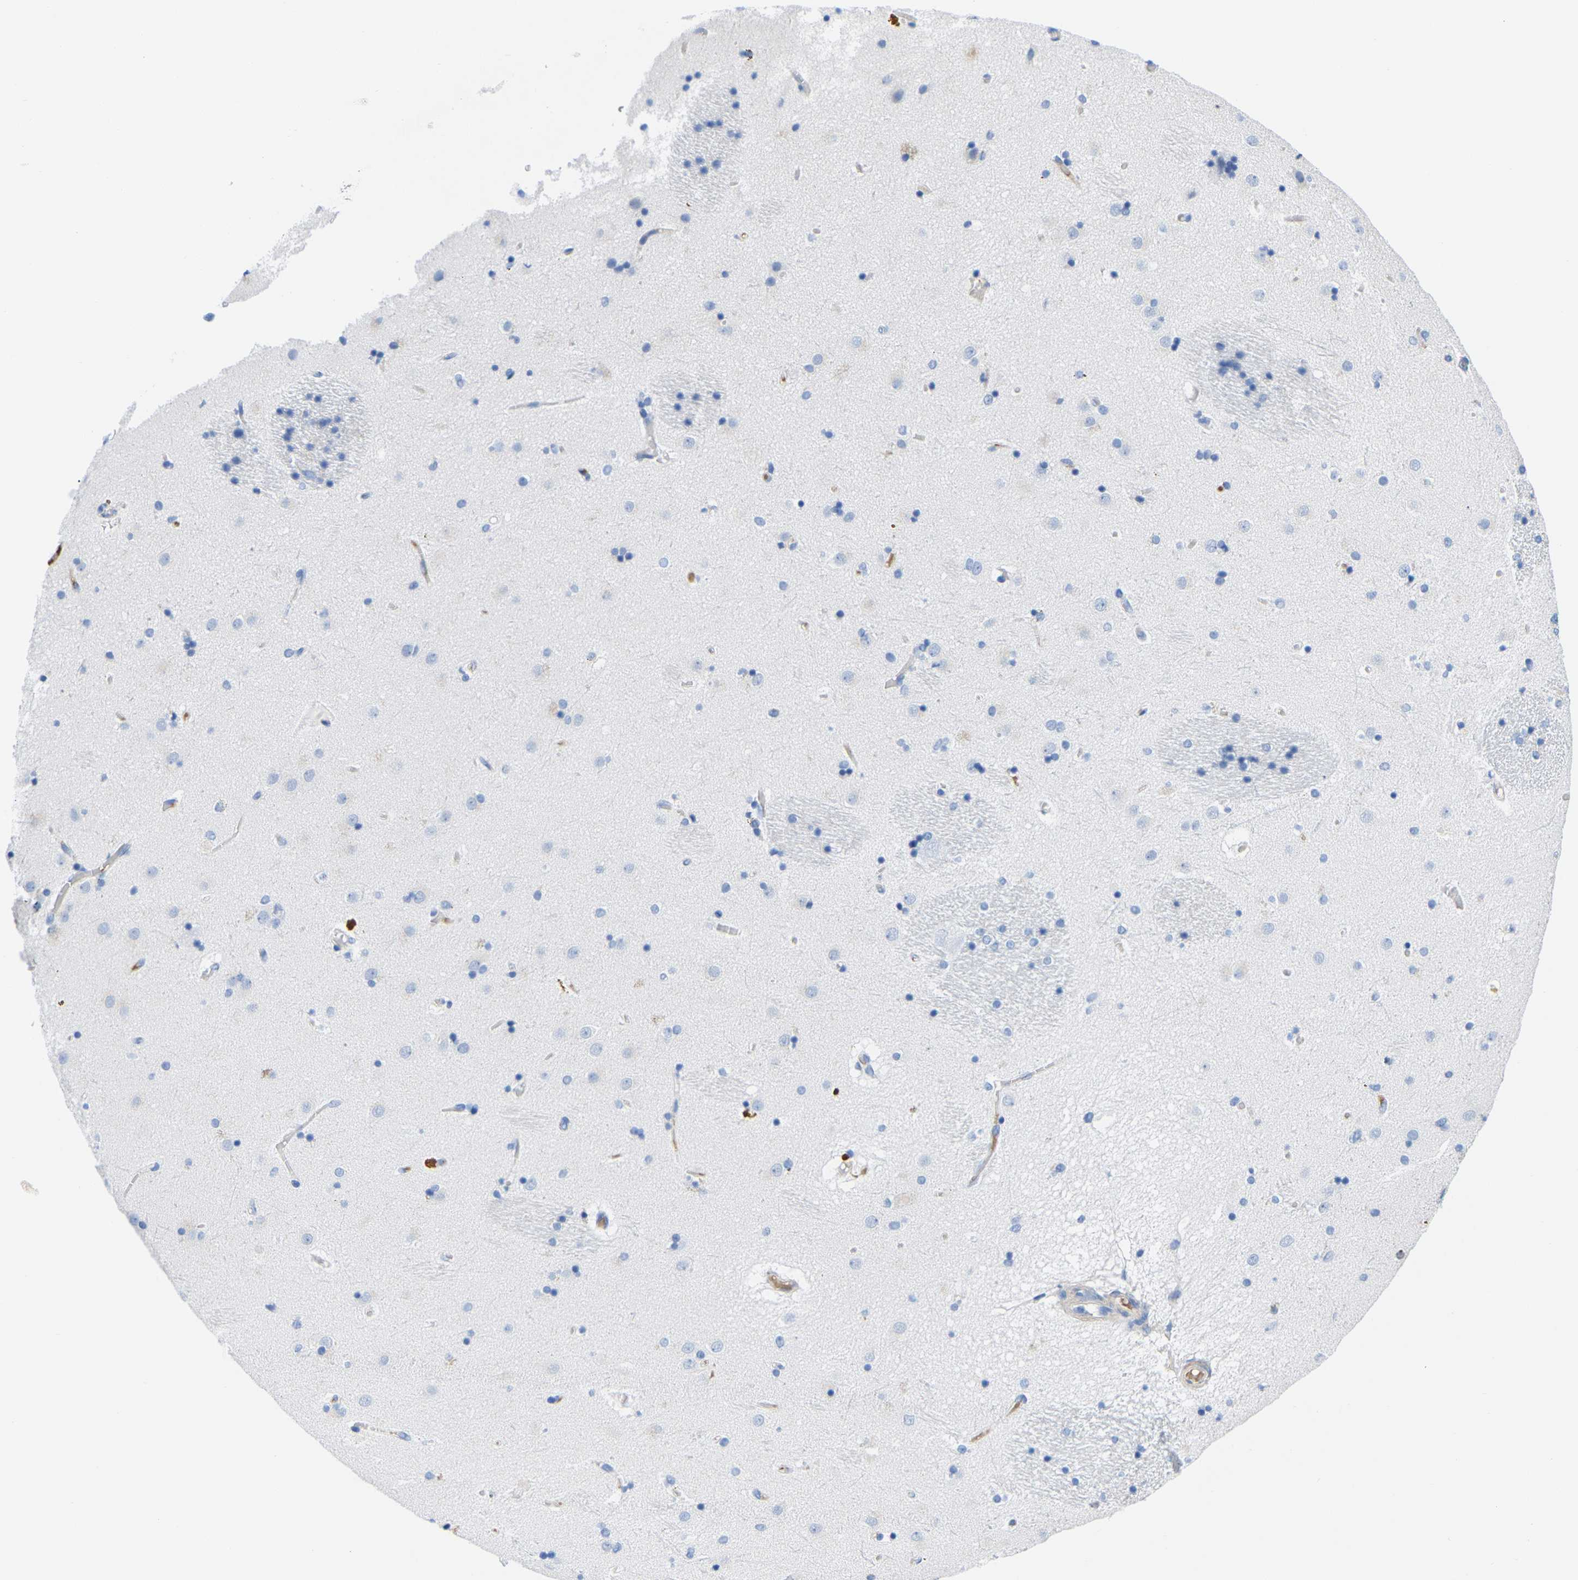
{"staining": {"intensity": "negative", "quantity": "none", "location": "none"}, "tissue": "caudate", "cell_type": "Glial cells", "image_type": "normal", "snomed": [{"axis": "morphology", "description": "Normal tissue, NOS"}, {"axis": "topography", "description": "Lateral ventricle wall"}], "caption": "The image reveals no staining of glial cells in benign caudate.", "gene": "UPK3A", "patient": {"sex": "male", "age": 70}}